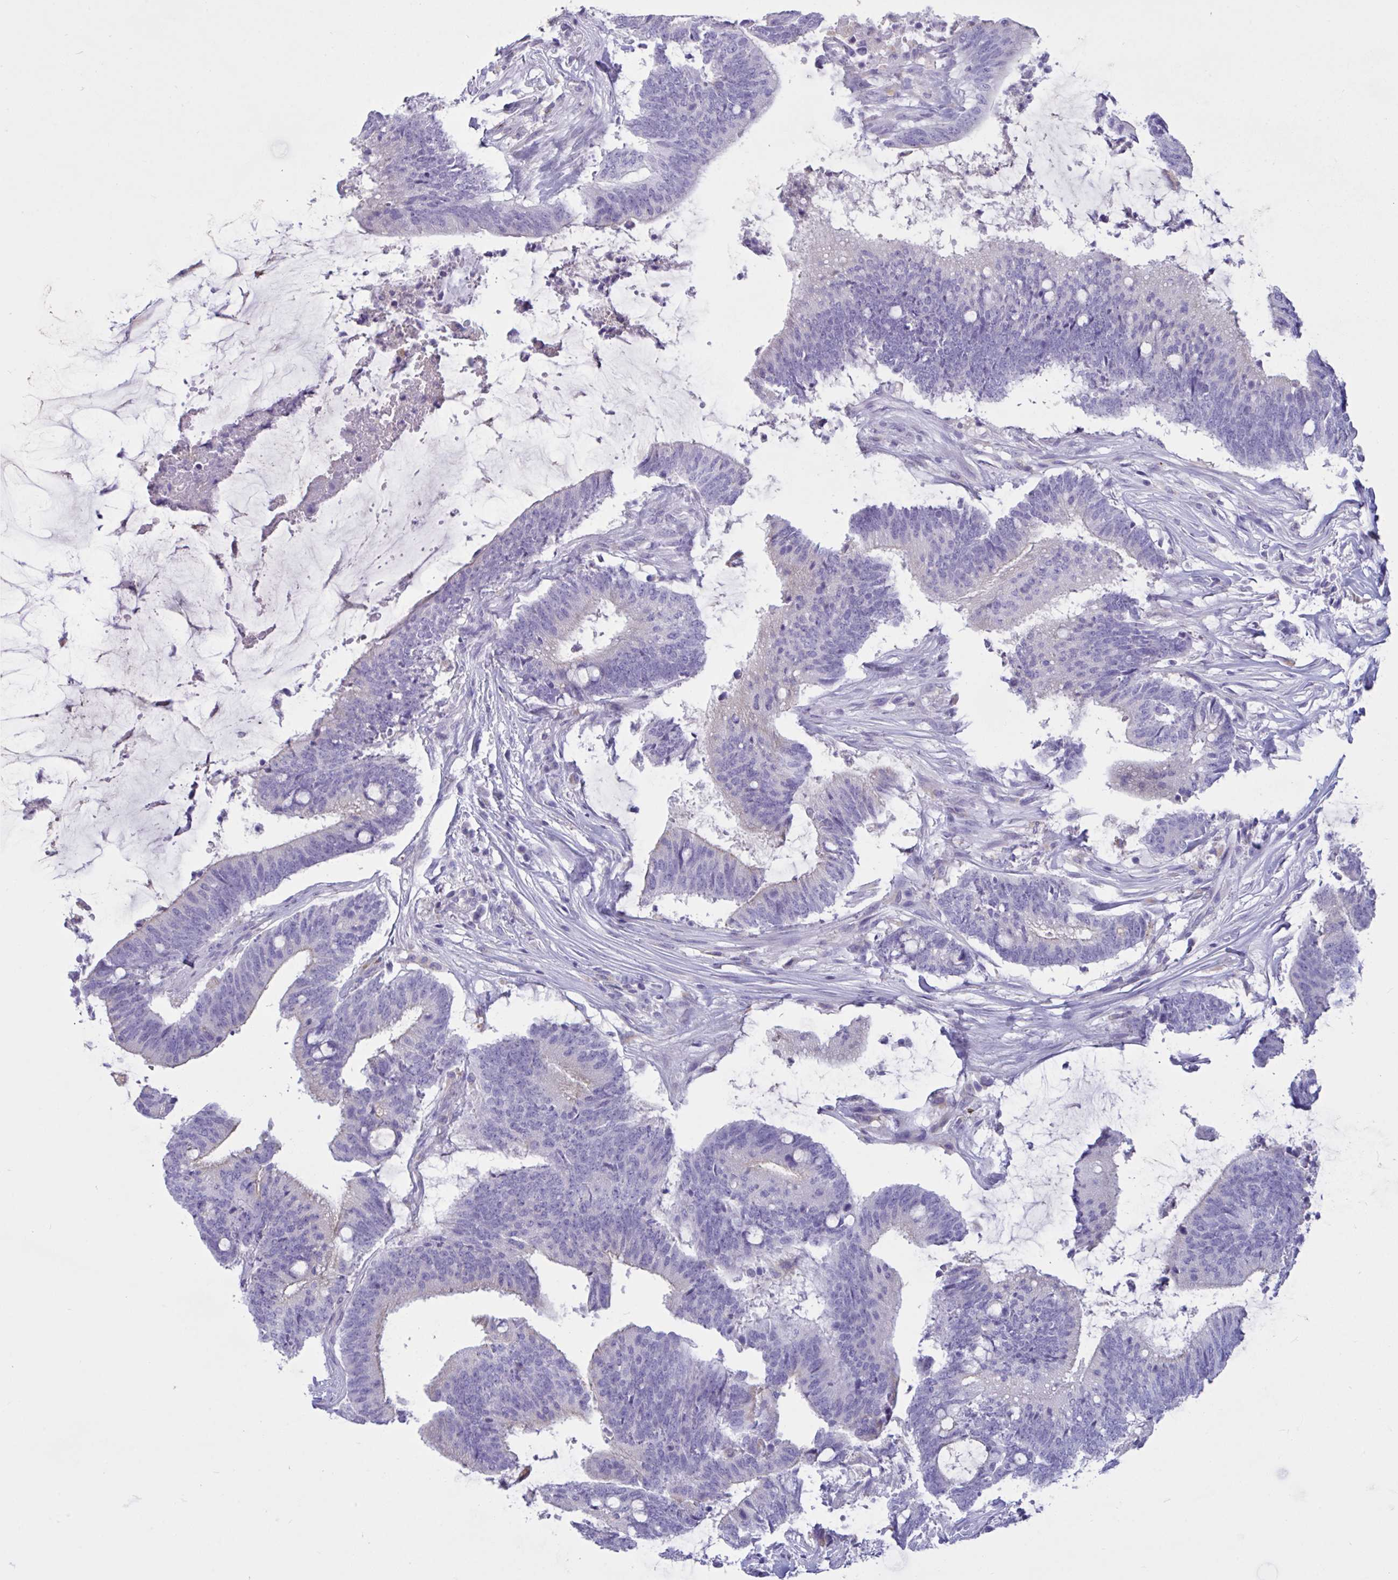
{"staining": {"intensity": "negative", "quantity": "none", "location": "none"}, "tissue": "colorectal cancer", "cell_type": "Tumor cells", "image_type": "cancer", "snomed": [{"axis": "morphology", "description": "Adenocarcinoma, NOS"}, {"axis": "topography", "description": "Colon"}], "caption": "Tumor cells are negative for brown protein staining in adenocarcinoma (colorectal).", "gene": "RPL22L1", "patient": {"sex": "female", "age": 43}}